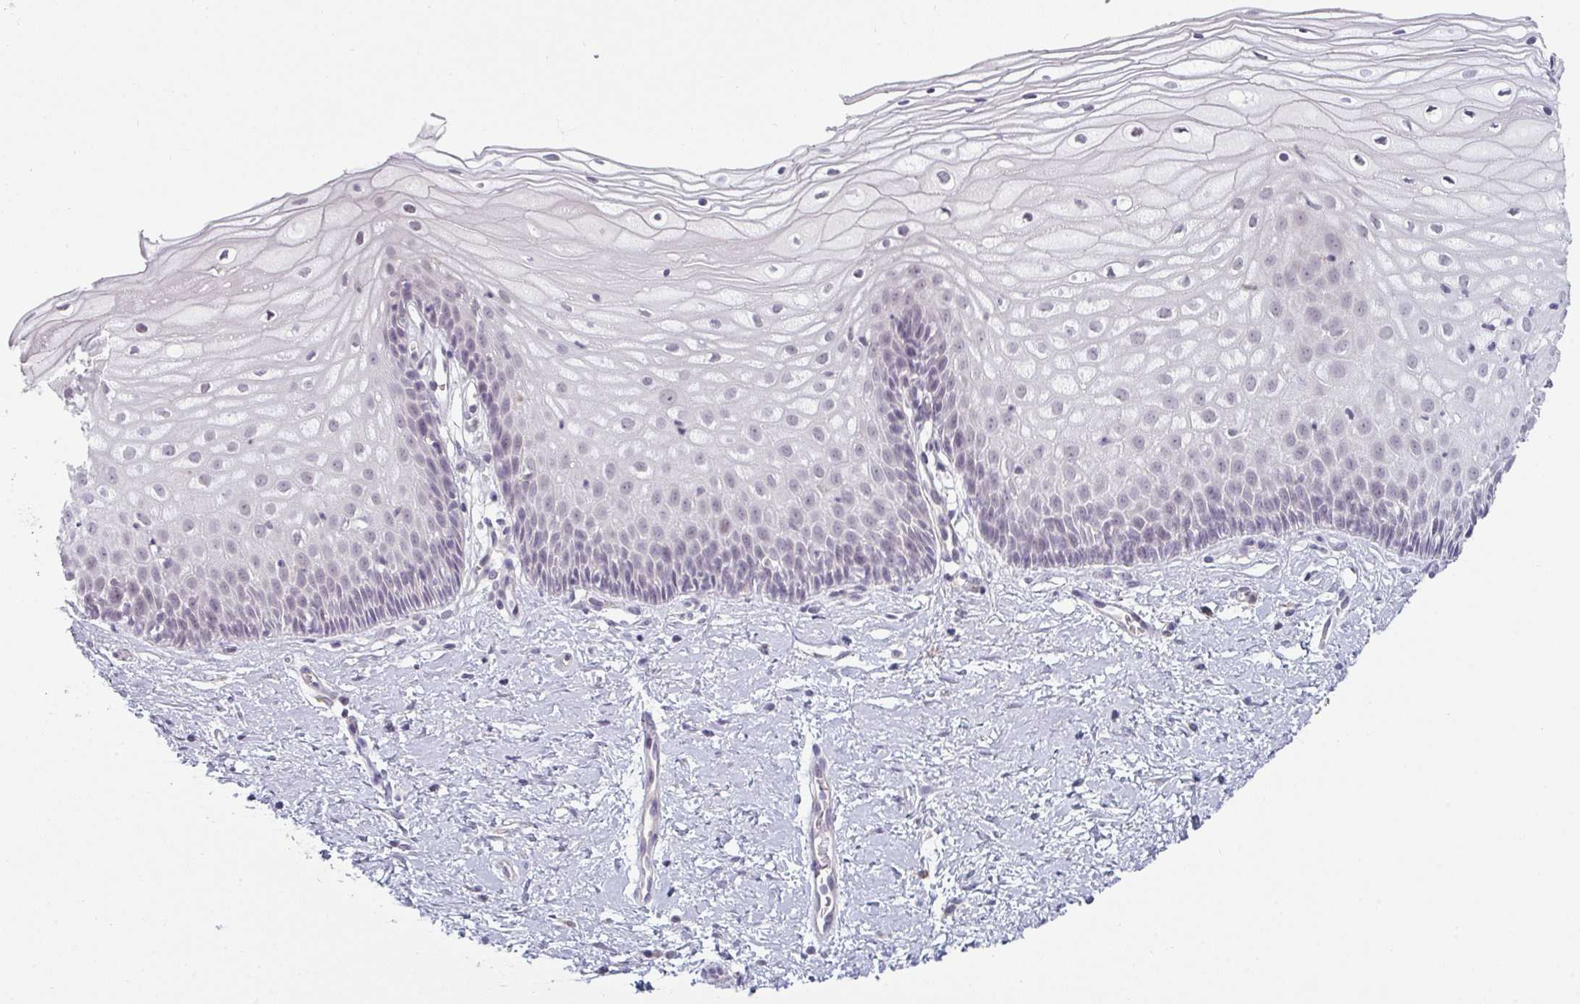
{"staining": {"intensity": "negative", "quantity": "none", "location": "none"}, "tissue": "cervix", "cell_type": "Glandular cells", "image_type": "normal", "snomed": [{"axis": "morphology", "description": "Normal tissue, NOS"}, {"axis": "topography", "description": "Cervix"}], "caption": "Glandular cells show no significant protein staining in unremarkable cervix.", "gene": "TEX33", "patient": {"sex": "female", "age": 36}}